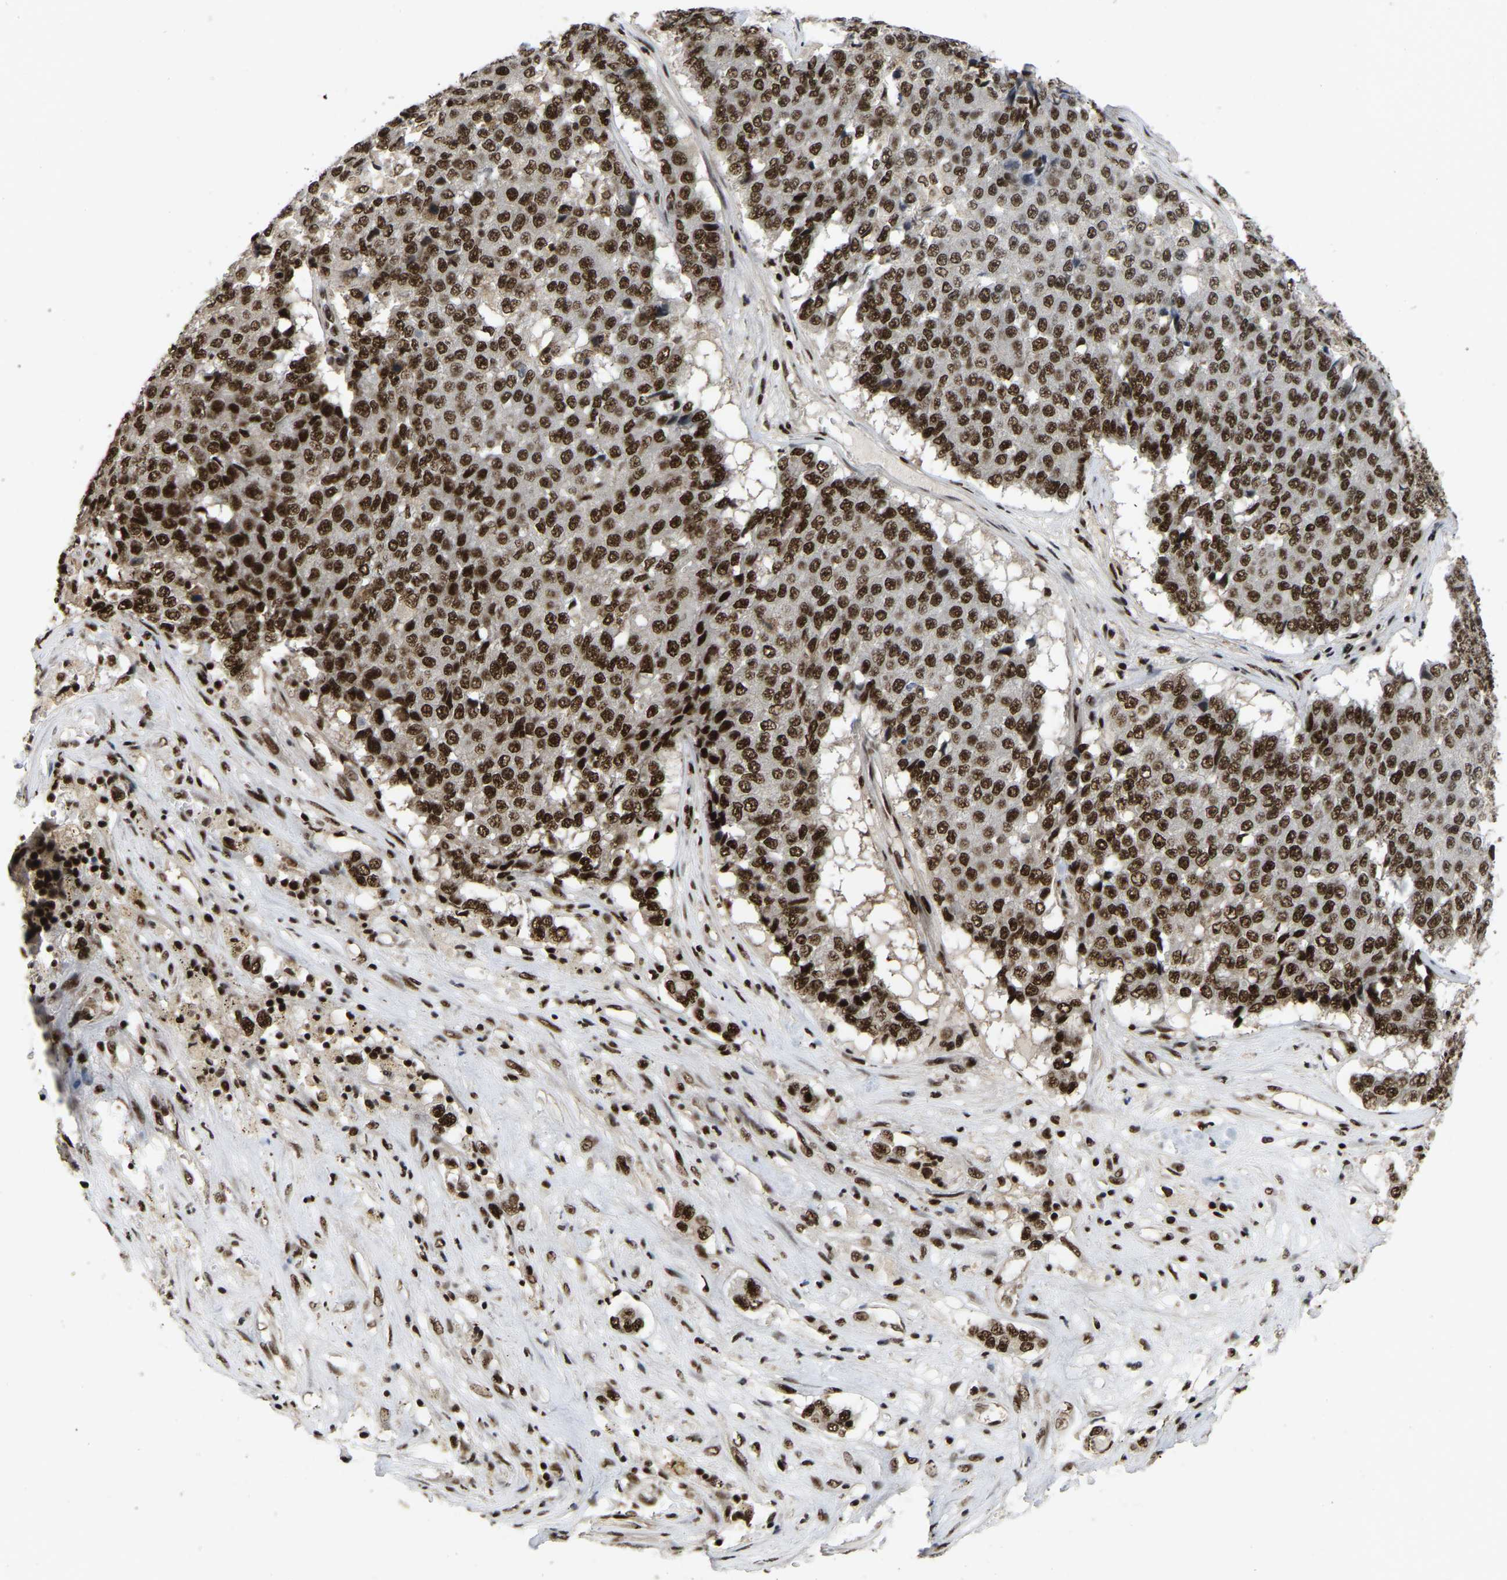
{"staining": {"intensity": "moderate", "quantity": ">75%", "location": "nuclear"}, "tissue": "pancreatic cancer", "cell_type": "Tumor cells", "image_type": "cancer", "snomed": [{"axis": "morphology", "description": "Adenocarcinoma, NOS"}, {"axis": "topography", "description": "Pancreas"}], "caption": "A medium amount of moderate nuclear expression is seen in about >75% of tumor cells in pancreatic cancer (adenocarcinoma) tissue. (DAB (3,3'-diaminobenzidine) IHC, brown staining for protein, blue staining for nuclei).", "gene": "TBL1XR1", "patient": {"sex": "male", "age": 50}}